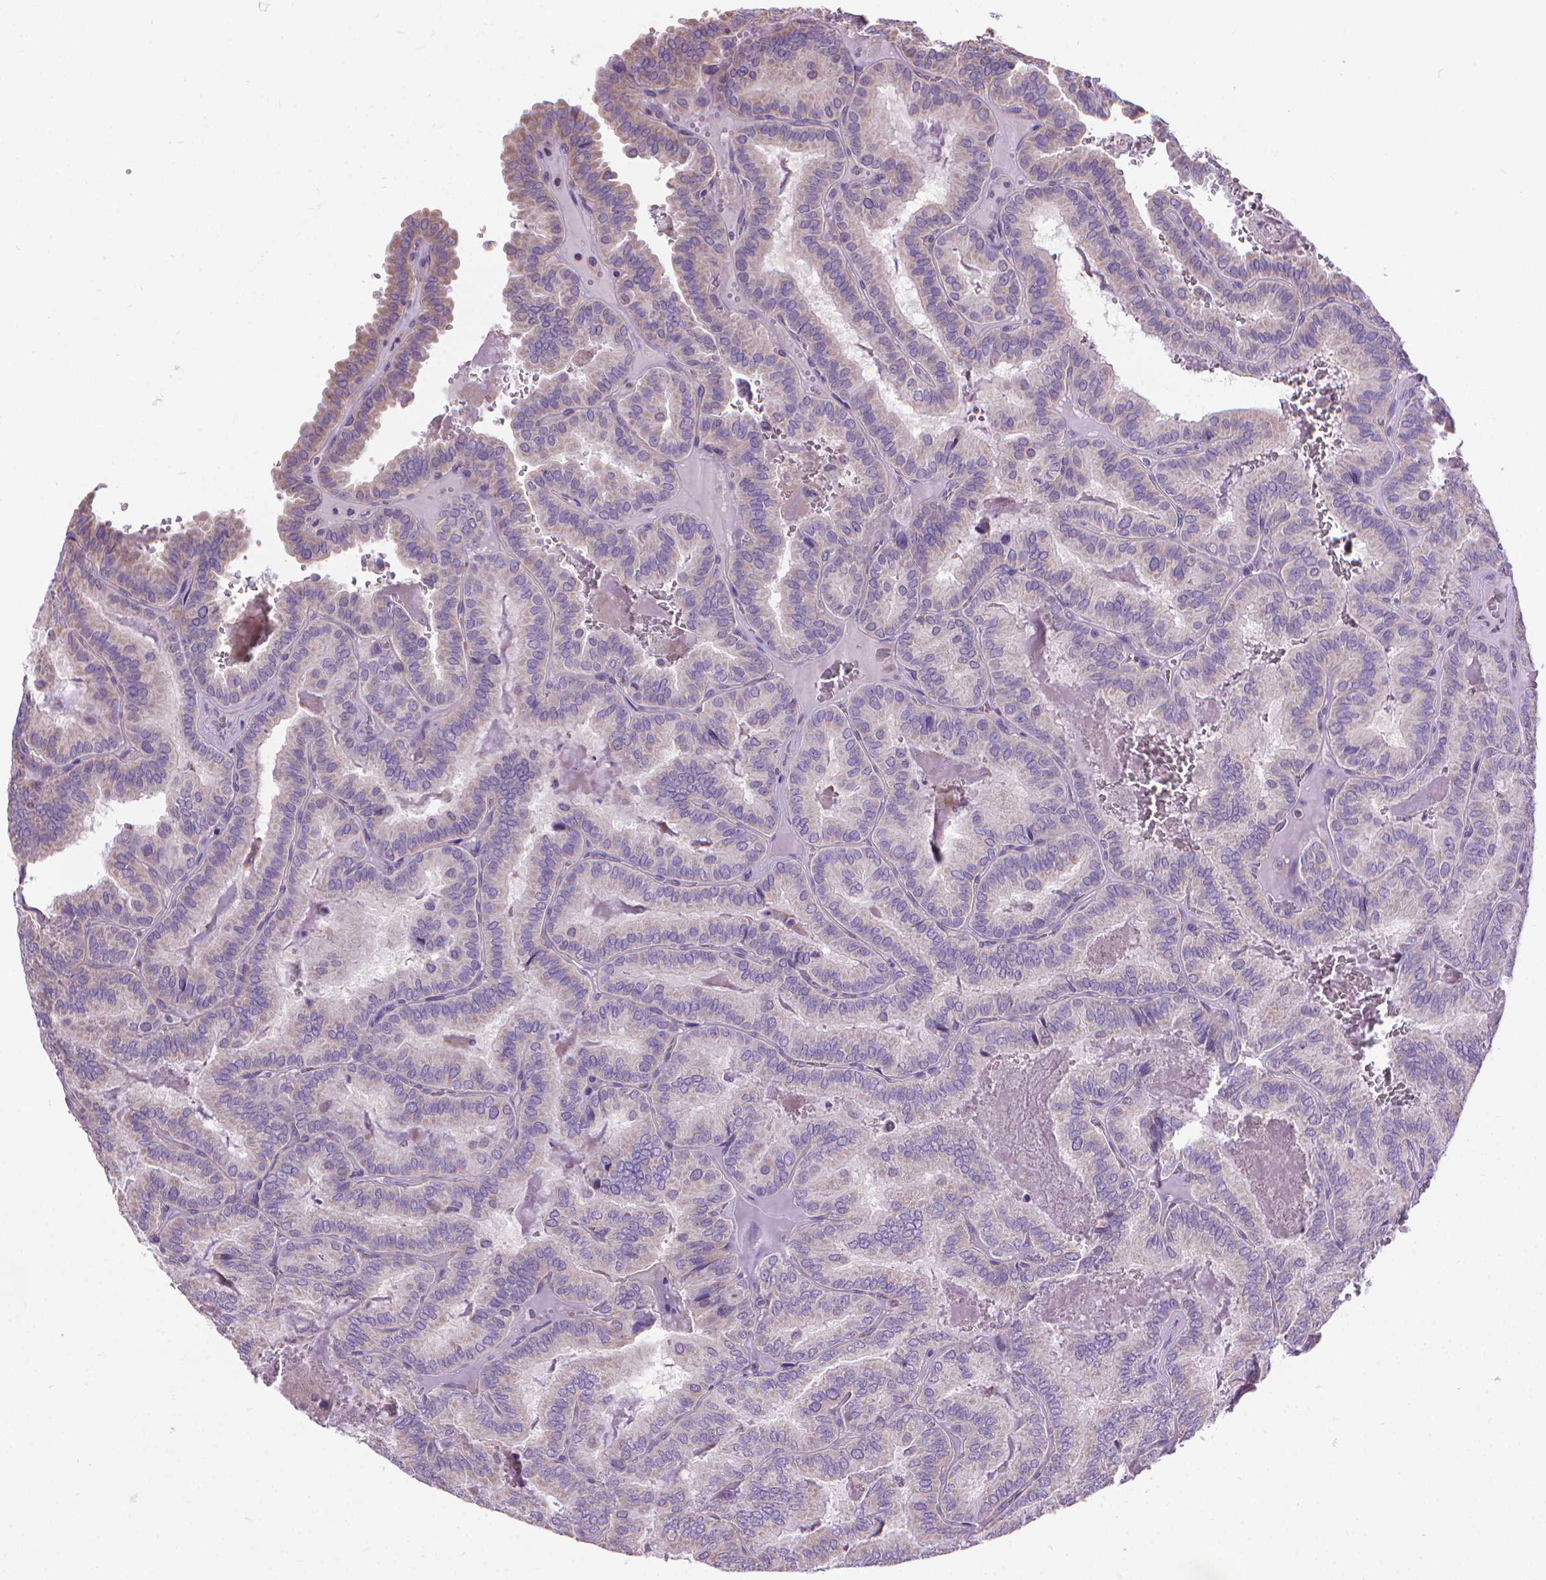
{"staining": {"intensity": "negative", "quantity": "none", "location": "none"}, "tissue": "thyroid cancer", "cell_type": "Tumor cells", "image_type": "cancer", "snomed": [{"axis": "morphology", "description": "Papillary adenocarcinoma, NOS"}, {"axis": "topography", "description": "Thyroid gland"}], "caption": "DAB (3,3'-diaminobenzidine) immunohistochemical staining of thyroid cancer (papillary adenocarcinoma) displays no significant positivity in tumor cells. Brightfield microscopy of immunohistochemistry stained with DAB (brown) and hematoxylin (blue), captured at high magnification.", "gene": "SYN1", "patient": {"sex": "female", "age": 75}}